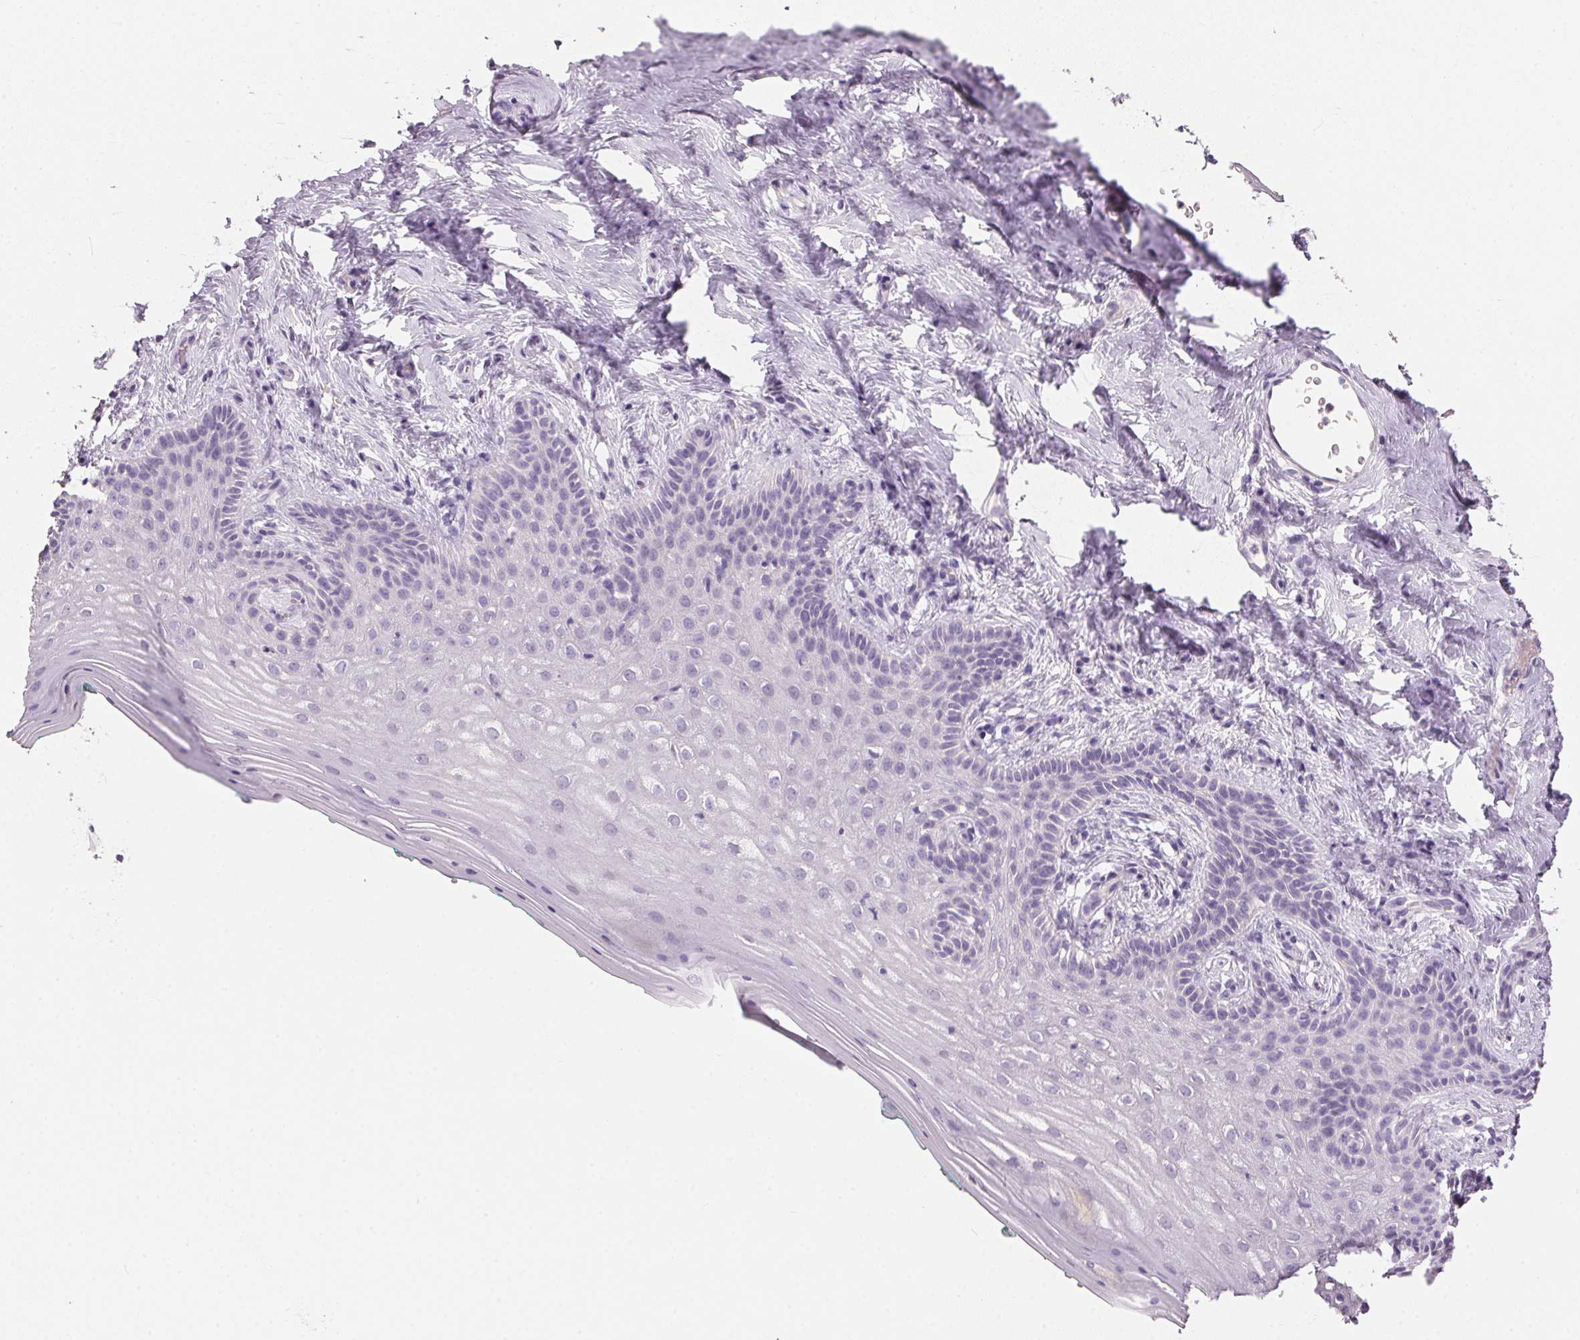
{"staining": {"intensity": "negative", "quantity": "none", "location": "none"}, "tissue": "vagina", "cell_type": "Squamous epithelial cells", "image_type": "normal", "snomed": [{"axis": "morphology", "description": "Normal tissue, NOS"}, {"axis": "topography", "description": "Vagina"}], "caption": "This is a photomicrograph of immunohistochemistry (IHC) staining of normal vagina, which shows no expression in squamous epithelial cells.", "gene": "HSD17B1", "patient": {"sex": "female", "age": 45}}